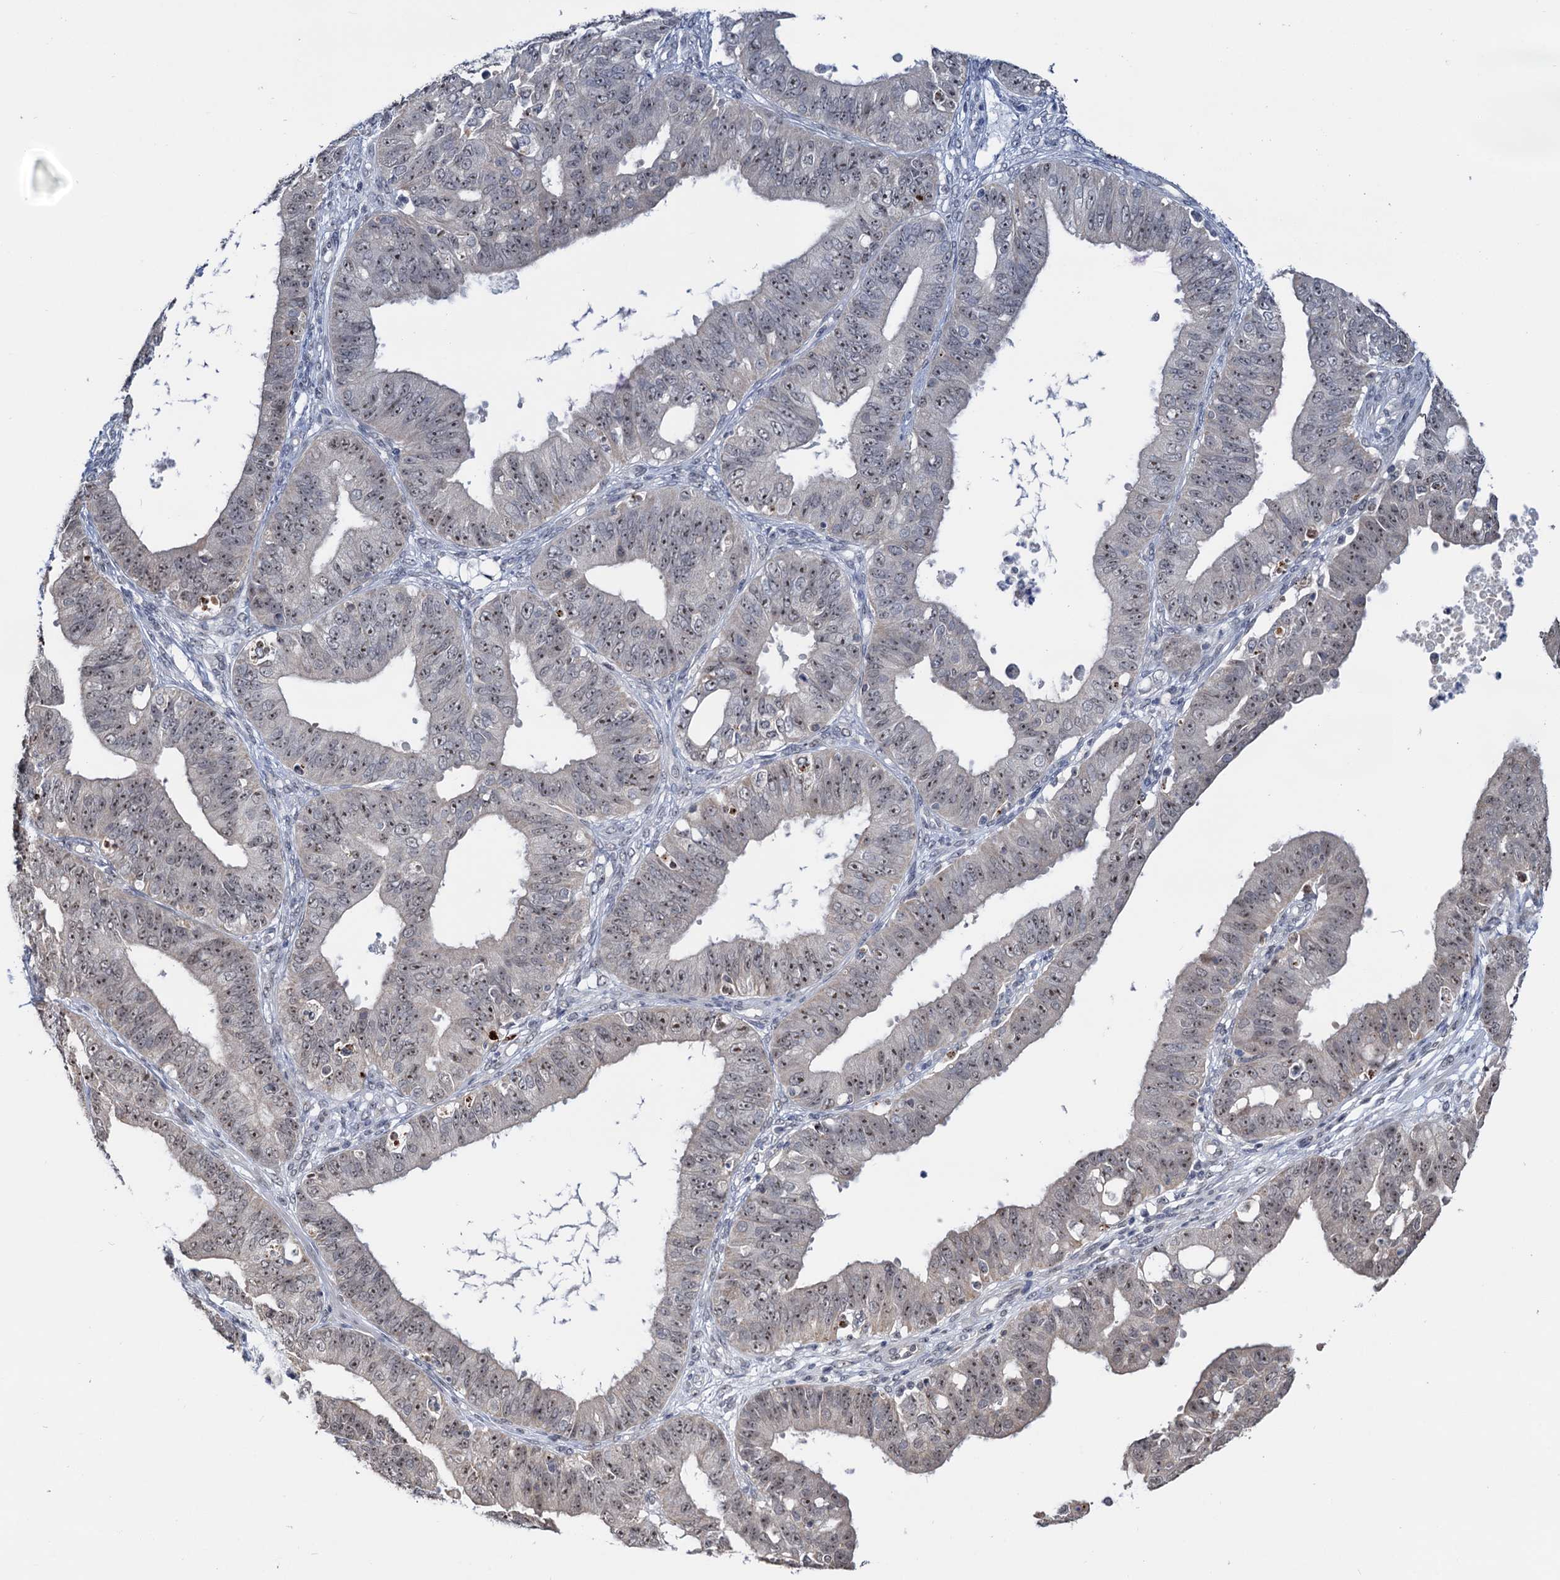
{"staining": {"intensity": "moderate", "quantity": ">75%", "location": "nuclear"}, "tissue": "ovarian cancer", "cell_type": "Tumor cells", "image_type": "cancer", "snomed": [{"axis": "morphology", "description": "Carcinoma, endometroid"}, {"axis": "topography", "description": "Appendix"}, {"axis": "topography", "description": "Ovary"}], "caption": "The histopathology image exhibits immunohistochemical staining of ovarian cancer. There is moderate nuclear positivity is appreciated in about >75% of tumor cells. The protein is shown in brown color, while the nuclei are stained blue.", "gene": "NAT10", "patient": {"sex": "female", "age": 42}}